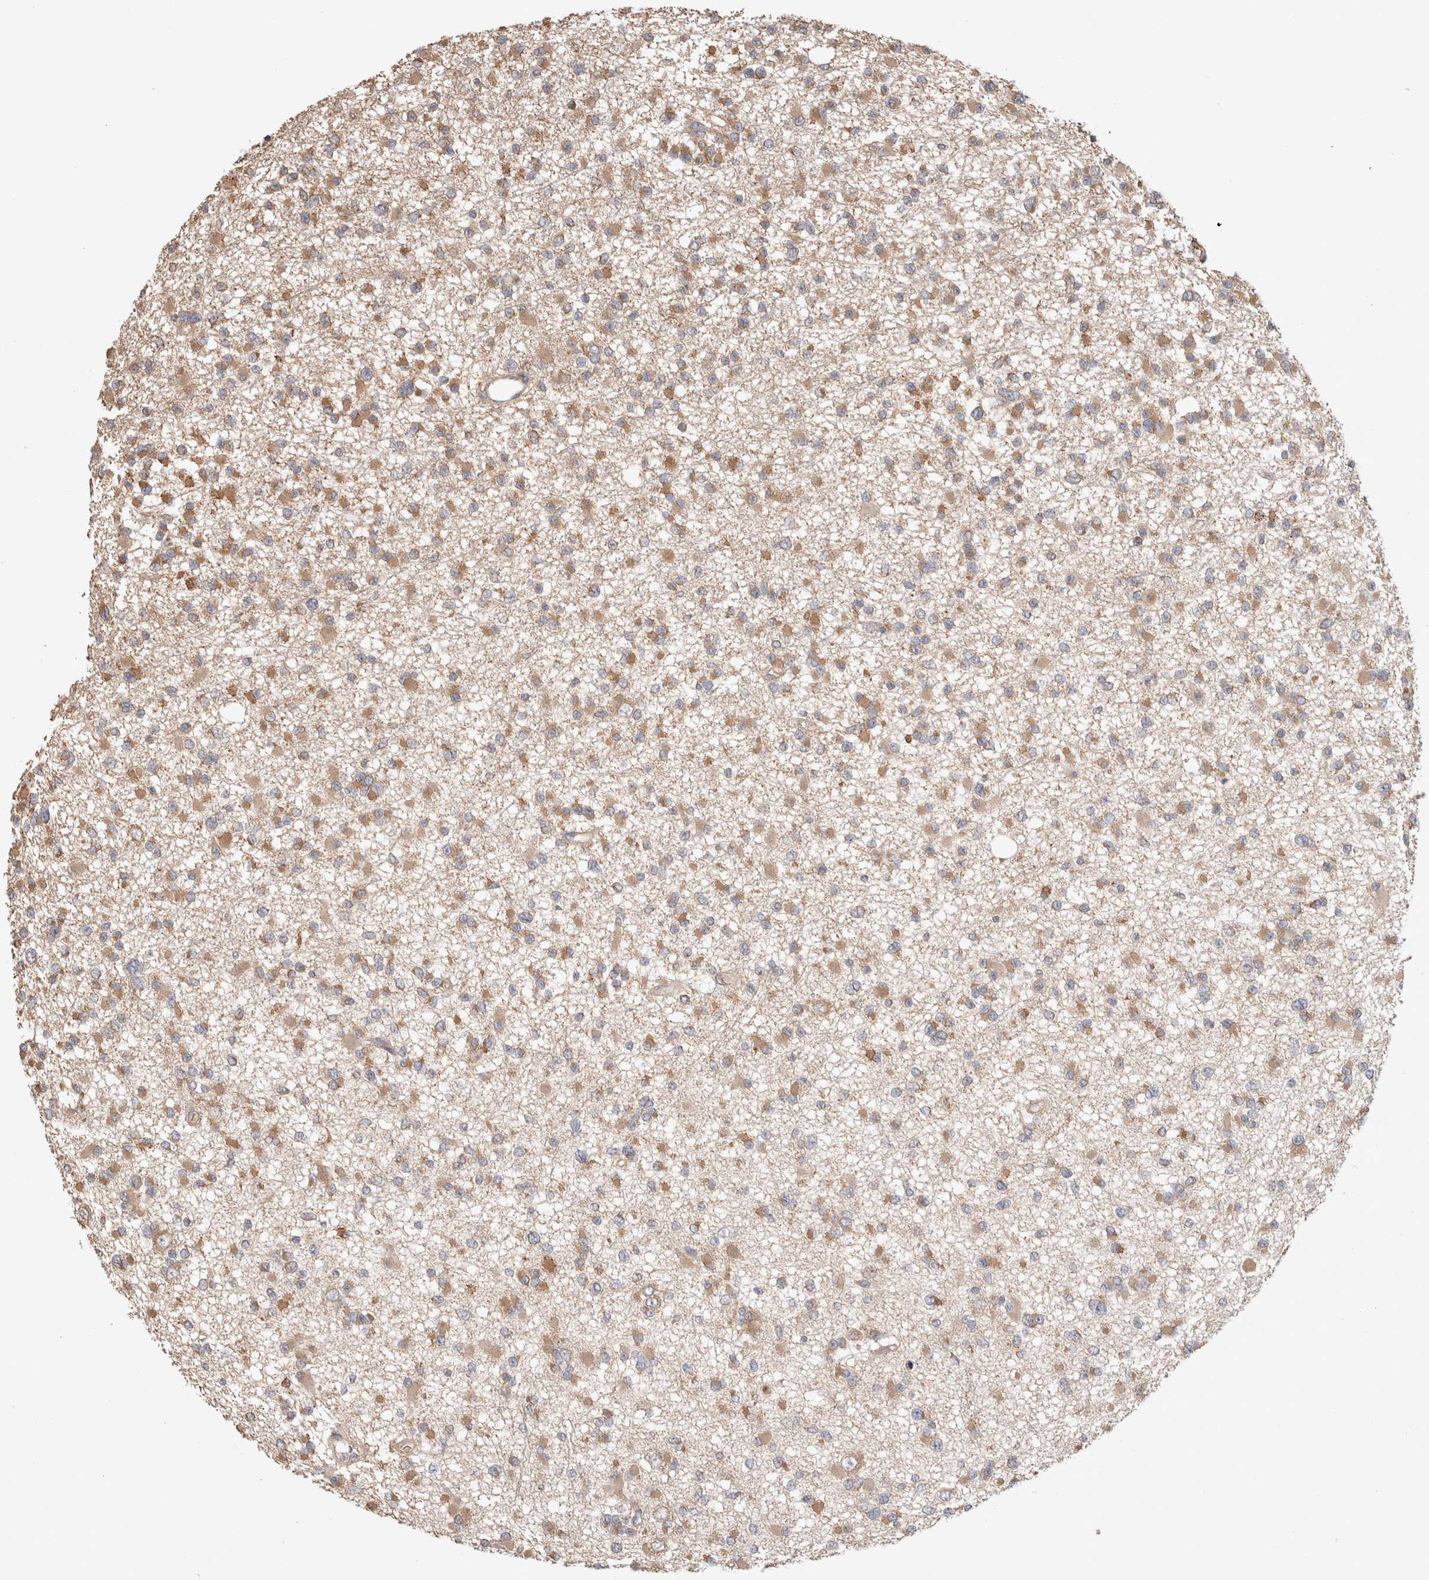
{"staining": {"intensity": "moderate", "quantity": ">75%", "location": "cytoplasmic/membranous"}, "tissue": "glioma", "cell_type": "Tumor cells", "image_type": "cancer", "snomed": [{"axis": "morphology", "description": "Glioma, malignant, Low grade"}, {"axis": "topography", "description": "Brain"}], "caption": "Moderate cytoplasmic/membranous protein expression is present in approximately >75% of tumor cells in malignant low-grade glioma.", "gene": "HROB", "patient": {"sex": "female", "age": 22}}